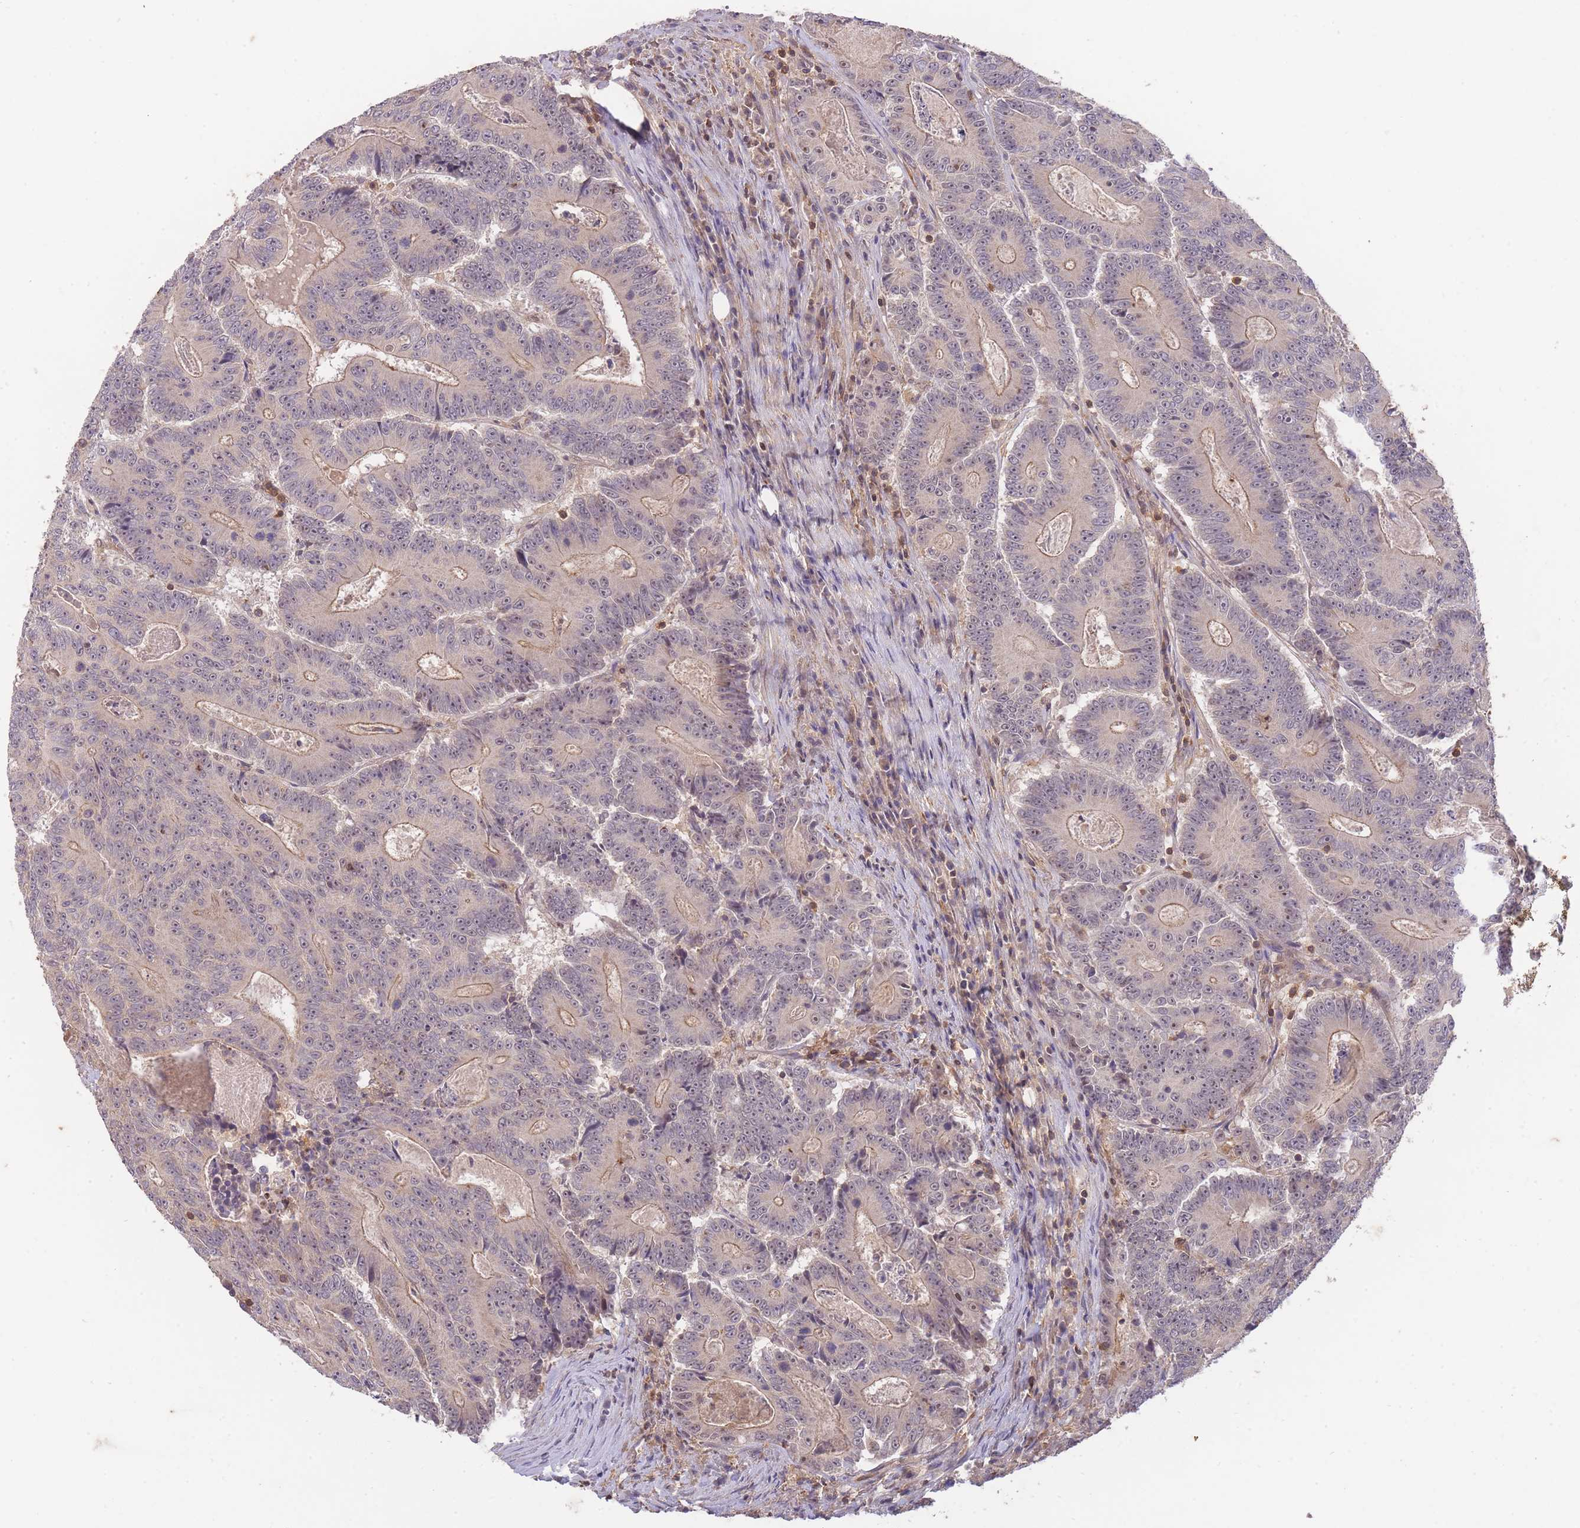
{"staining": {"intensity": "weak", "quantity": "25%-75%", "location": "cytoplasmic/membranous"}, "tissue": "colorectal cancer", "cell_type": "Tumor cells", "image_type": "cancer", "snomed": [{"axis": "morphology", "description": "Adenocarcinoma, NOS"}, {"axis": "topography", "description": "Colon"}], "caption": "This histopathology image exhibits immunohistochemistry (IHC) staining of adenocarcinoma (colorectal), with low weak cytoplasmic/membranous expression in approximately 25%-75% of tumor cells.", "gene": "ST8SIA4", "patient": {"sex": "male", "age": 83}}